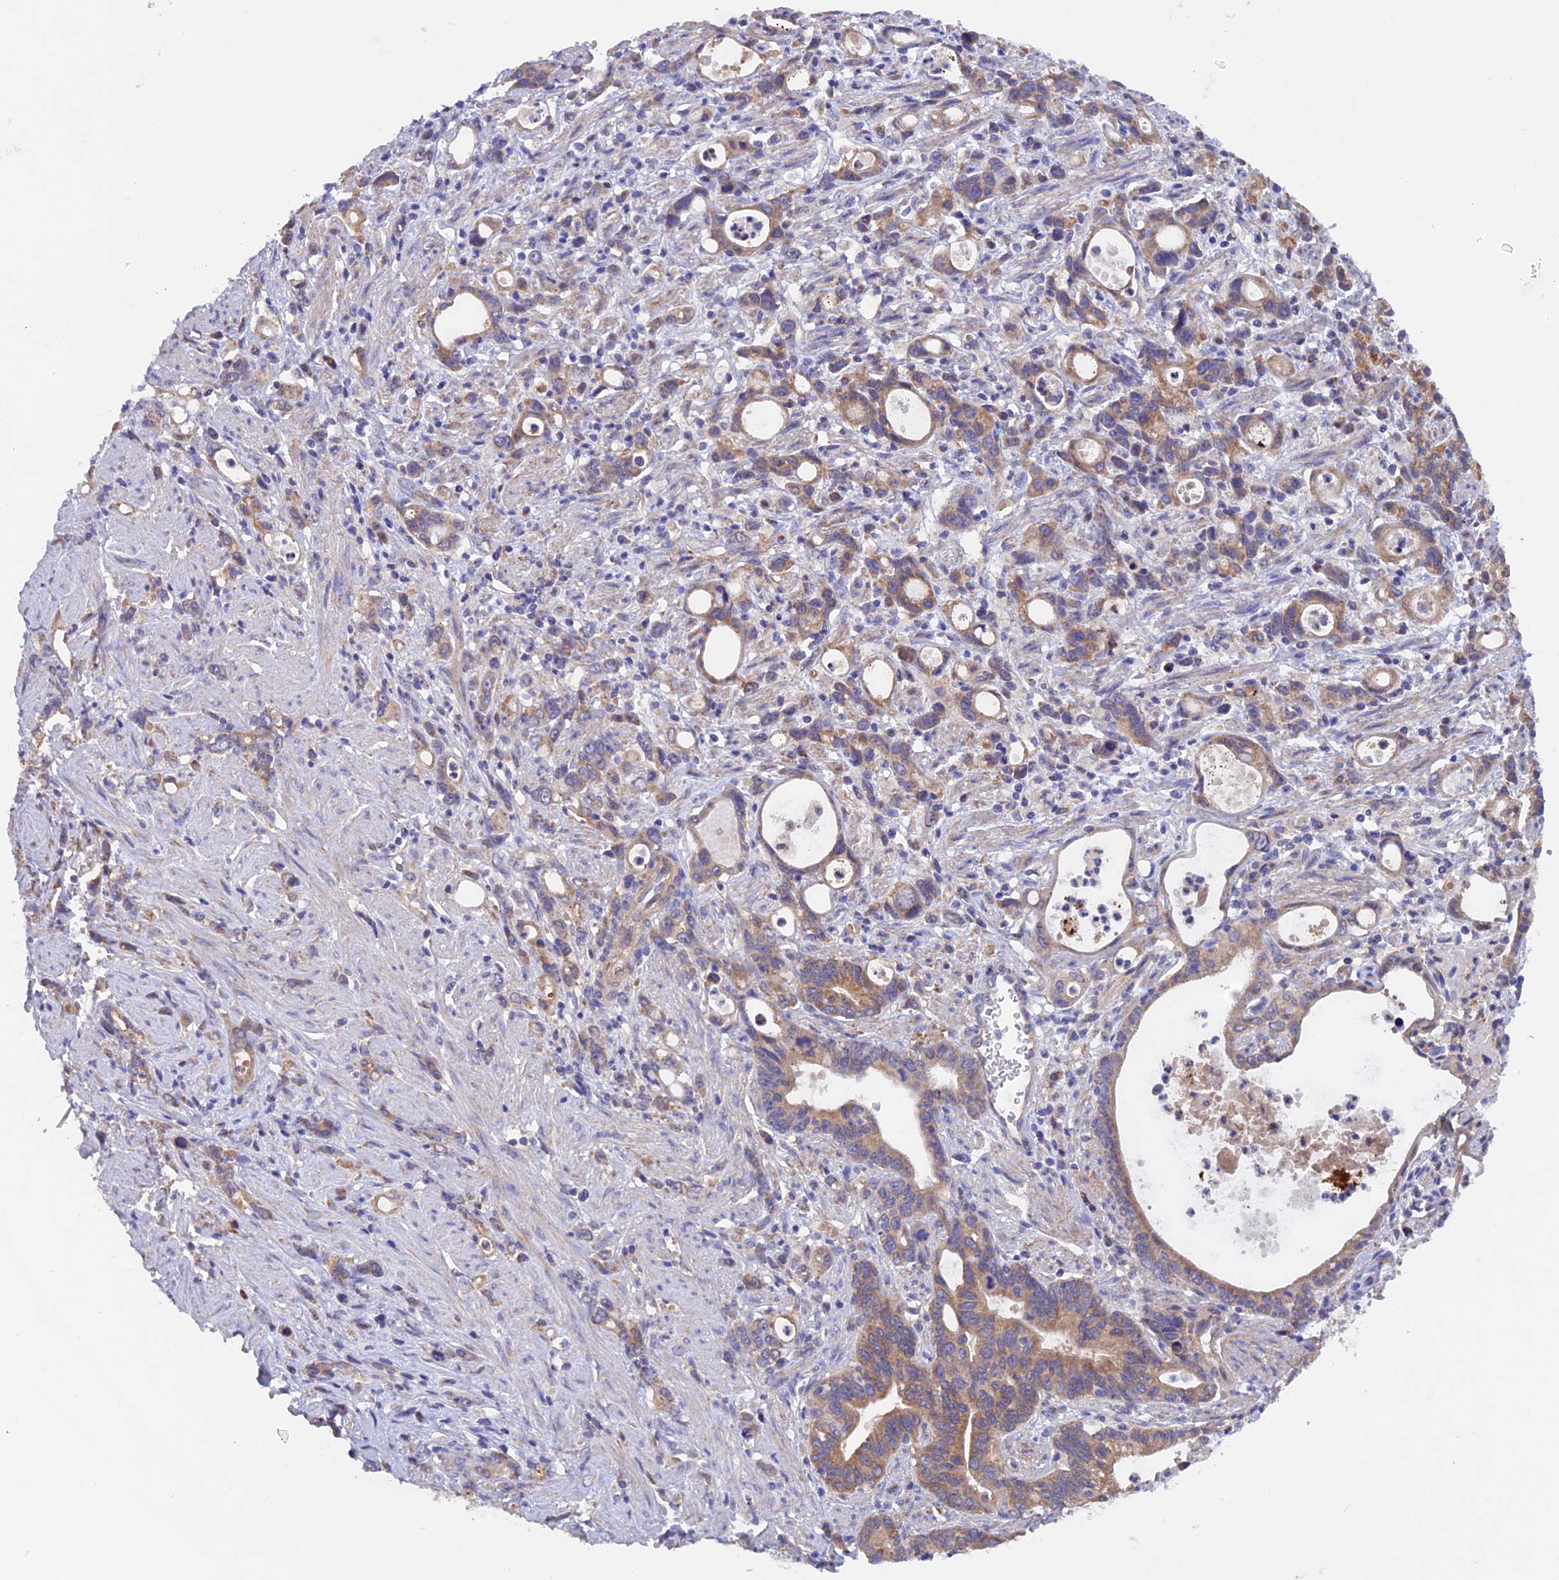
{"staining": {"intensity": "moderate", "quantity": ">75%", "location": "cytoplasmic/membranous"}, "tissue": "stomach cancer", "cell_type": "Tumor cells", "image_type": "cancer", "snomed": [{"axis": "morphology", "description": "Adenocarcinoma, NOS"}, {"axis": "topography", "description": "Stomach, lower"}], "caption": "High-magnification brightfield microscopy of adenocarcinoma (stomach) stained with DAB (3,3'-diaminobenzidine) (brown) and counterstained with hematoxylin (blue). tumor cells exhibit moderate cytoplasmic/membranous positivity is identified in about>75% of cells.", "gene": "ETFDH", "patient": {"sex": "female", "age": 43}}